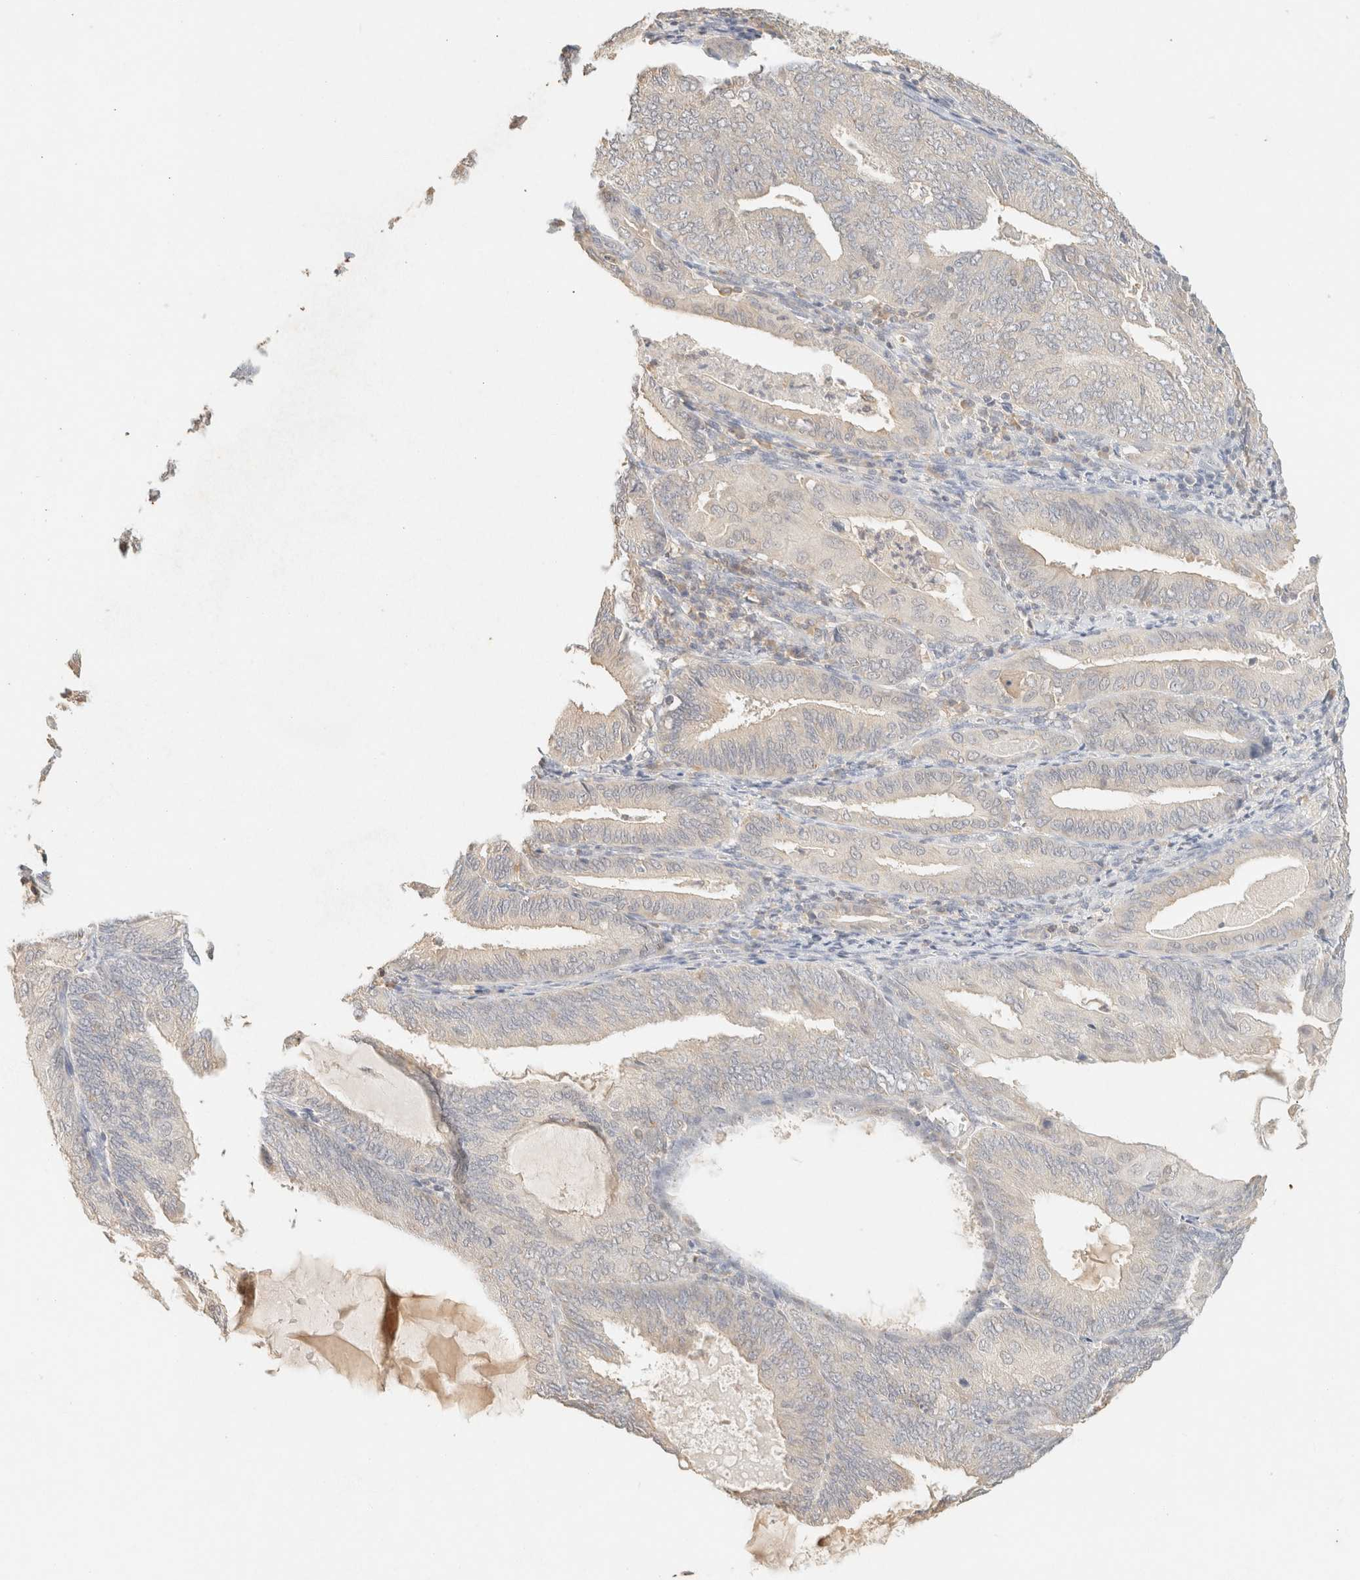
{"staining": {"intensity": "negative", "quantity": "none", "location": "none"}, "tissue": "endometrial cancer", "cell_type": "Tumor cells", "image_type": "cancer", "snomed": [{"axis": "morphology", "description": "Adenocarcinoma, NOS"}, {"axis": "topography", "description": "Endometrium"}], "caption": "High power microscopy histopathology image of an immunohistochemistry histopathology image of endometrial cancer (adenocarcinoma), revealing no significant positivity in tumor cells. (DAB (3,3'-diaminobenzidine) immunohistochemistry visualized using brightfield microscopy, high magnification).", "gene": "TIMD4", "patient": {"sex": "female", "age": 81}}